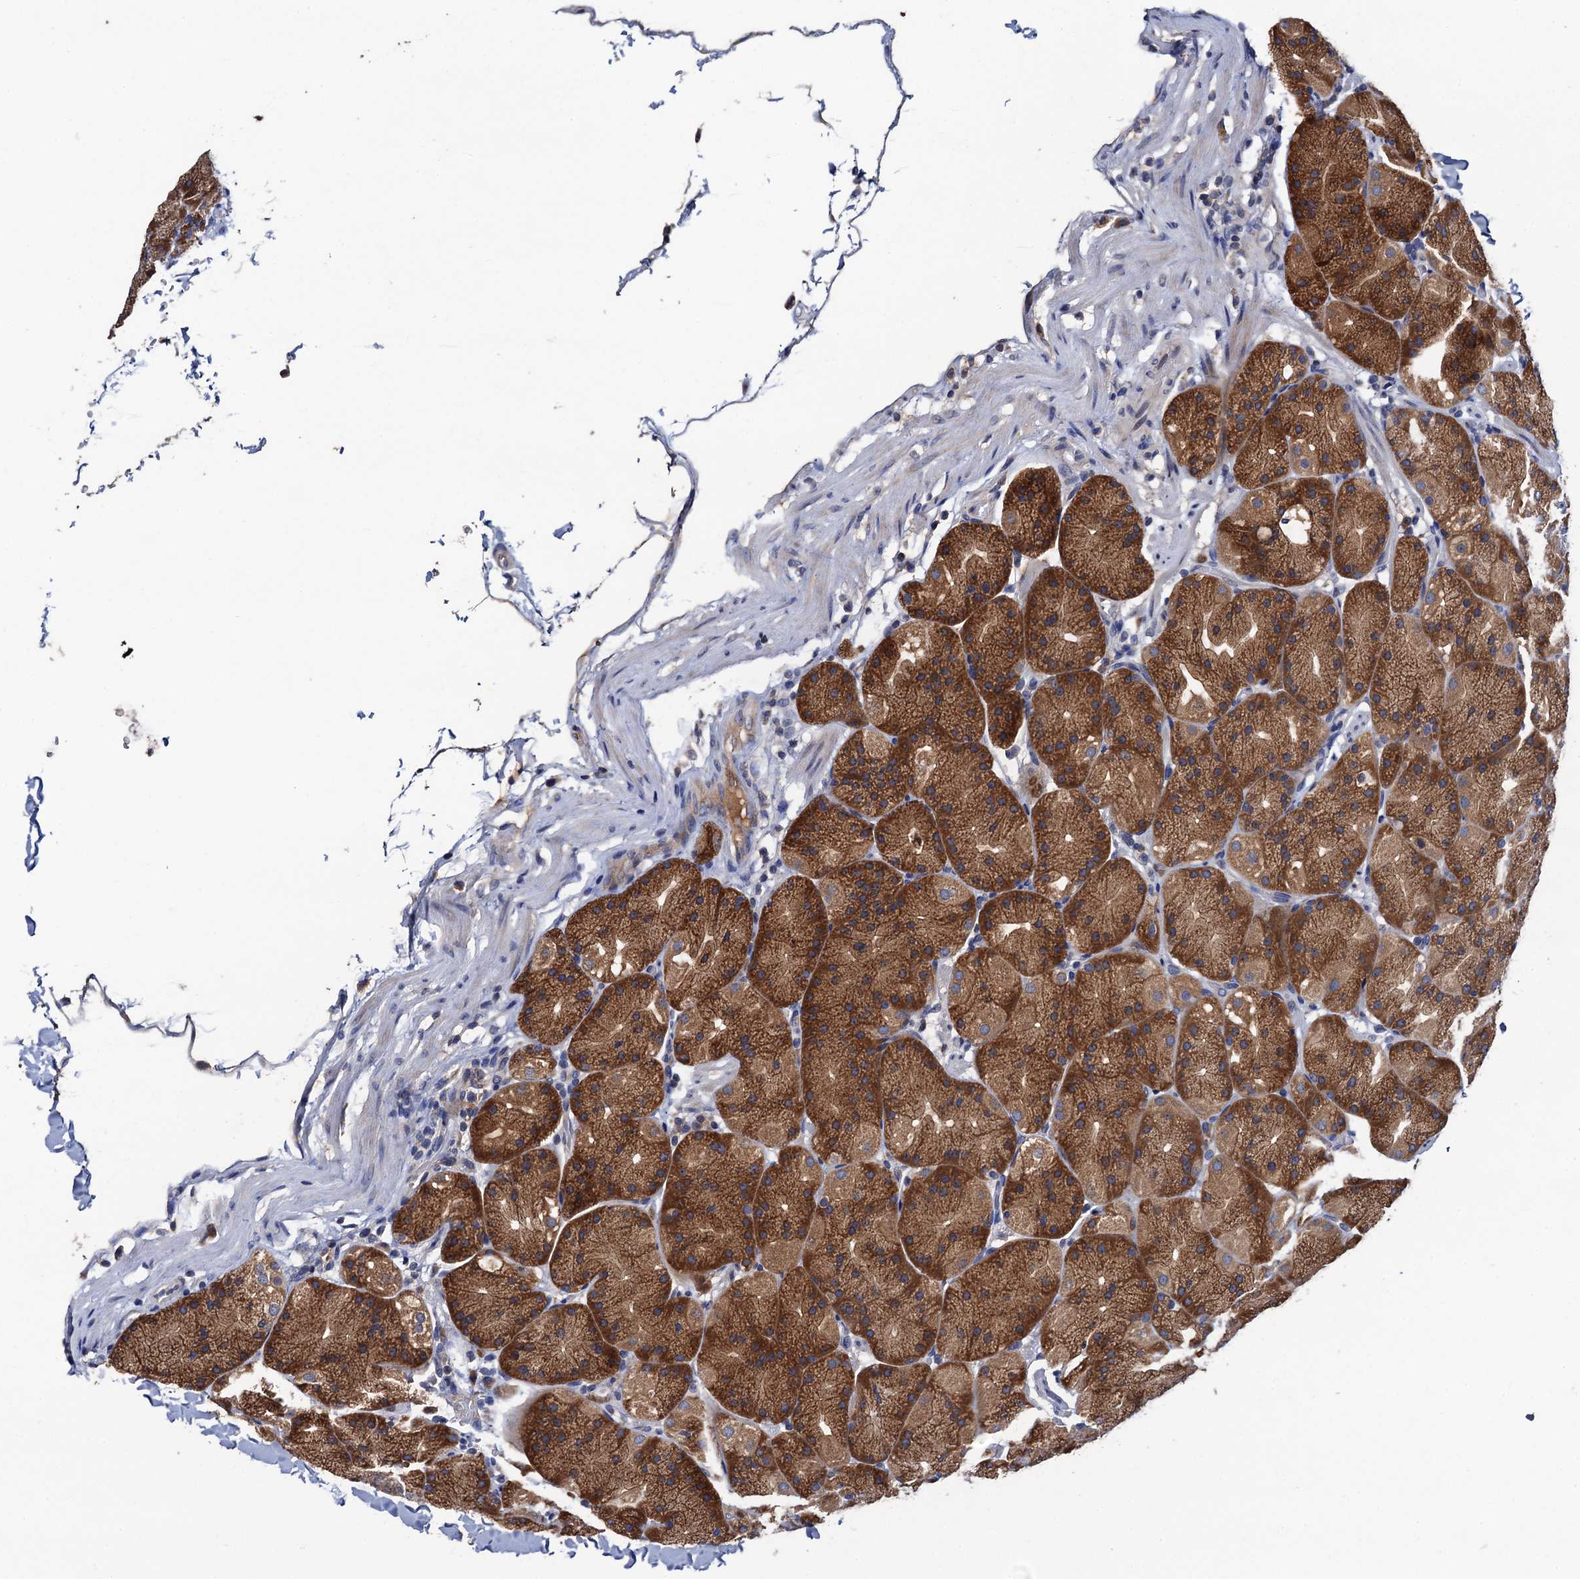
{"staining": {"intensity": "strong", "quantity": ">75%", "location": "cytoplasmic/membranous"}, "tissue": "stomach", "cell_type": "Glandular cells", "image_type": "normal", "snomed": [{"axis": "morphology", "description": "Normal tissue, NOS"}, {"axis": "topography", "description": "Stomach, upper"}, {"axis": "topography", "description": "Stomach"}], "caption": "A high amount of strong cytoplasmic/membranous staining is identified in about >75% of glandular cells in normal stomach.", "gene": "RGS11", "patient": {"sex": "male", "age": 48}}